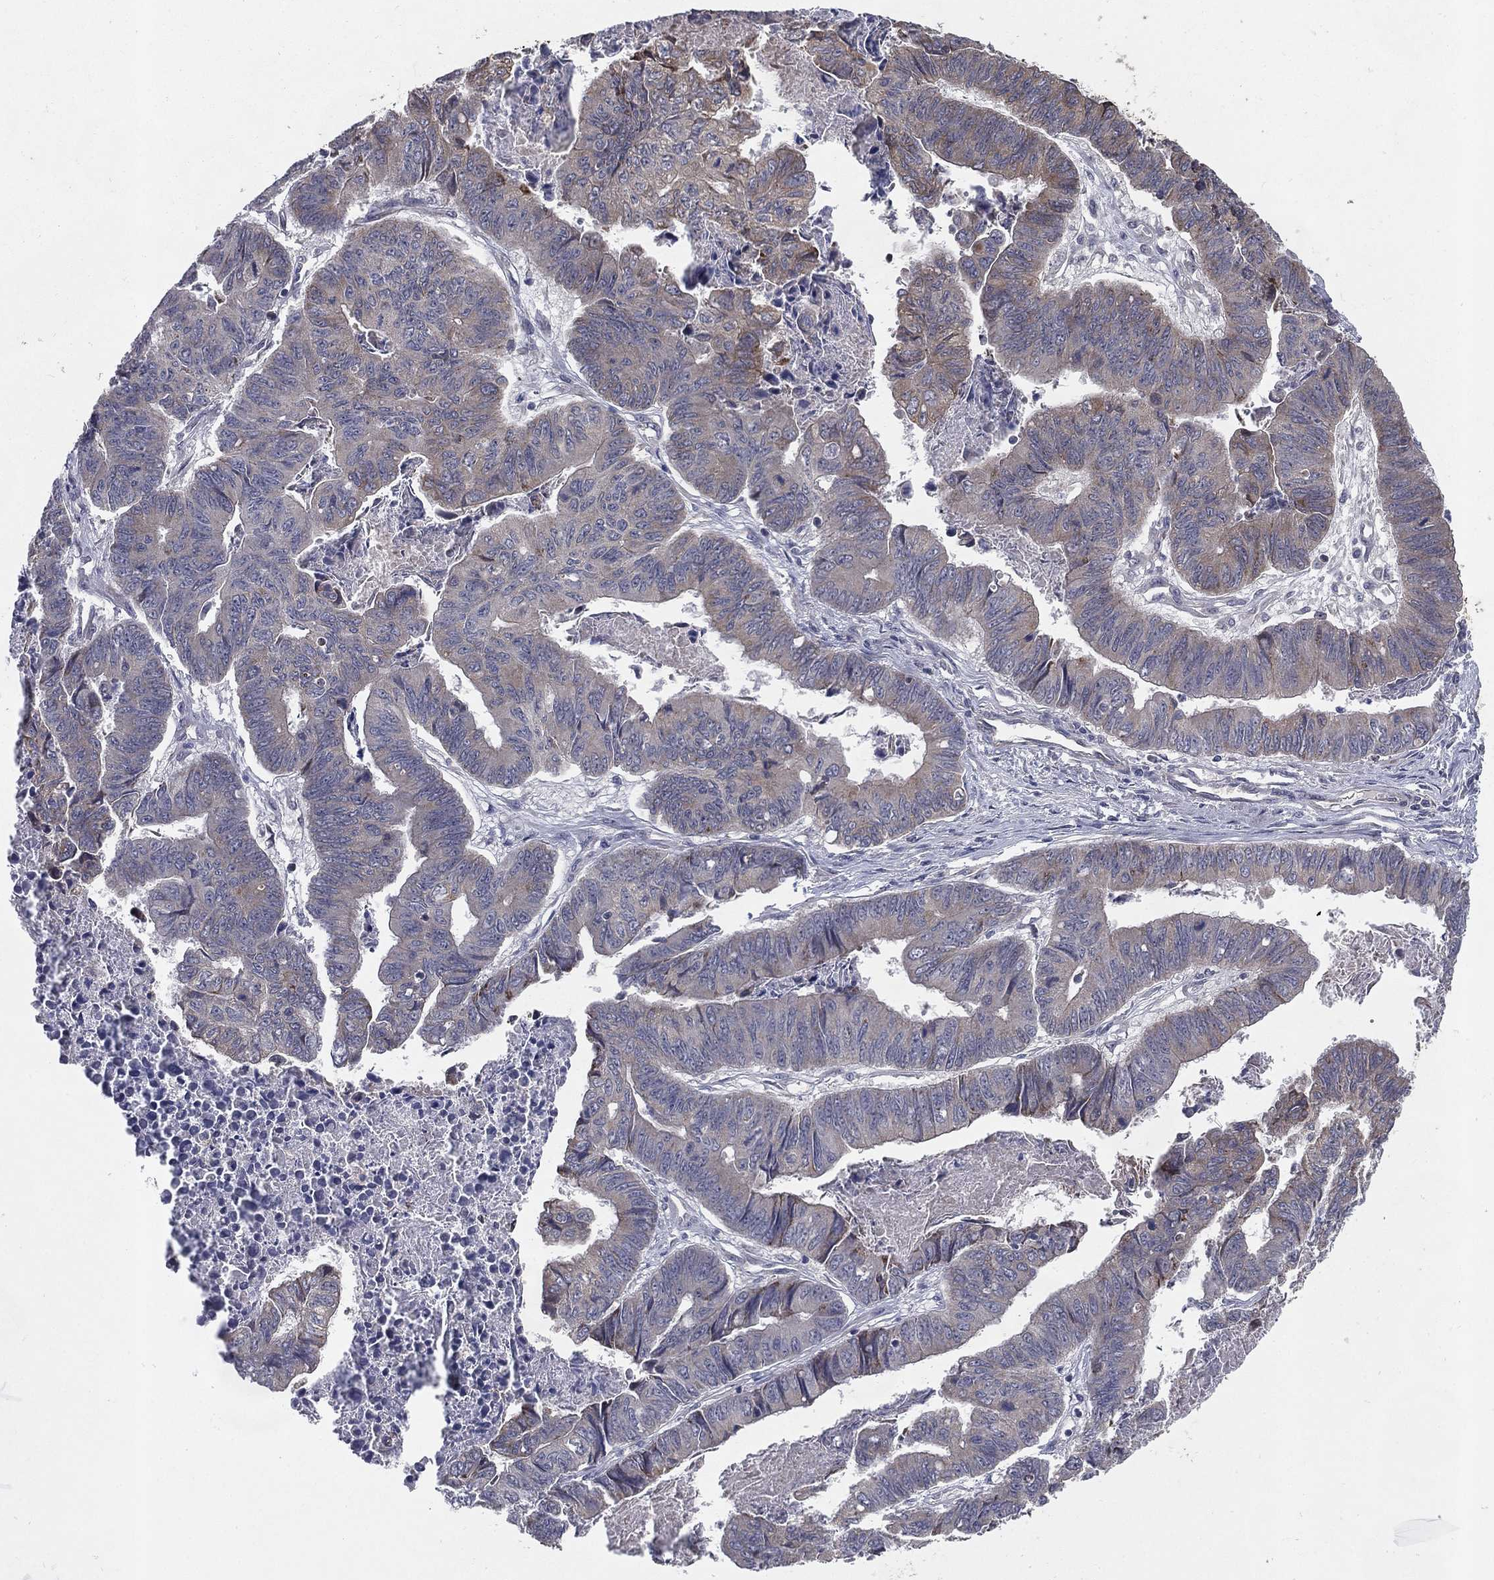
{"staining": {"intensity": "weak", "quantity": "25%-75%", "location": "cytoplasmic/membranous"}, "tissue": "stomach cancer", "cell_type": "Tumor cells", "image_type": "cancer", "snomed": [{"axis": "morphology", "description": "Adenocarcinoma, NOS"}, {"axis": "topography", "description": "Stomach, lower"}], "caption": "Immunohistochemistry (IHC) of stomach adenocarcinoma shows low levels of weak cytoplasmic/membranous expression in about 25%-75% of tumor cells.", "gene": "KAT14", "patient": {"sex": "male", "age": 77}}